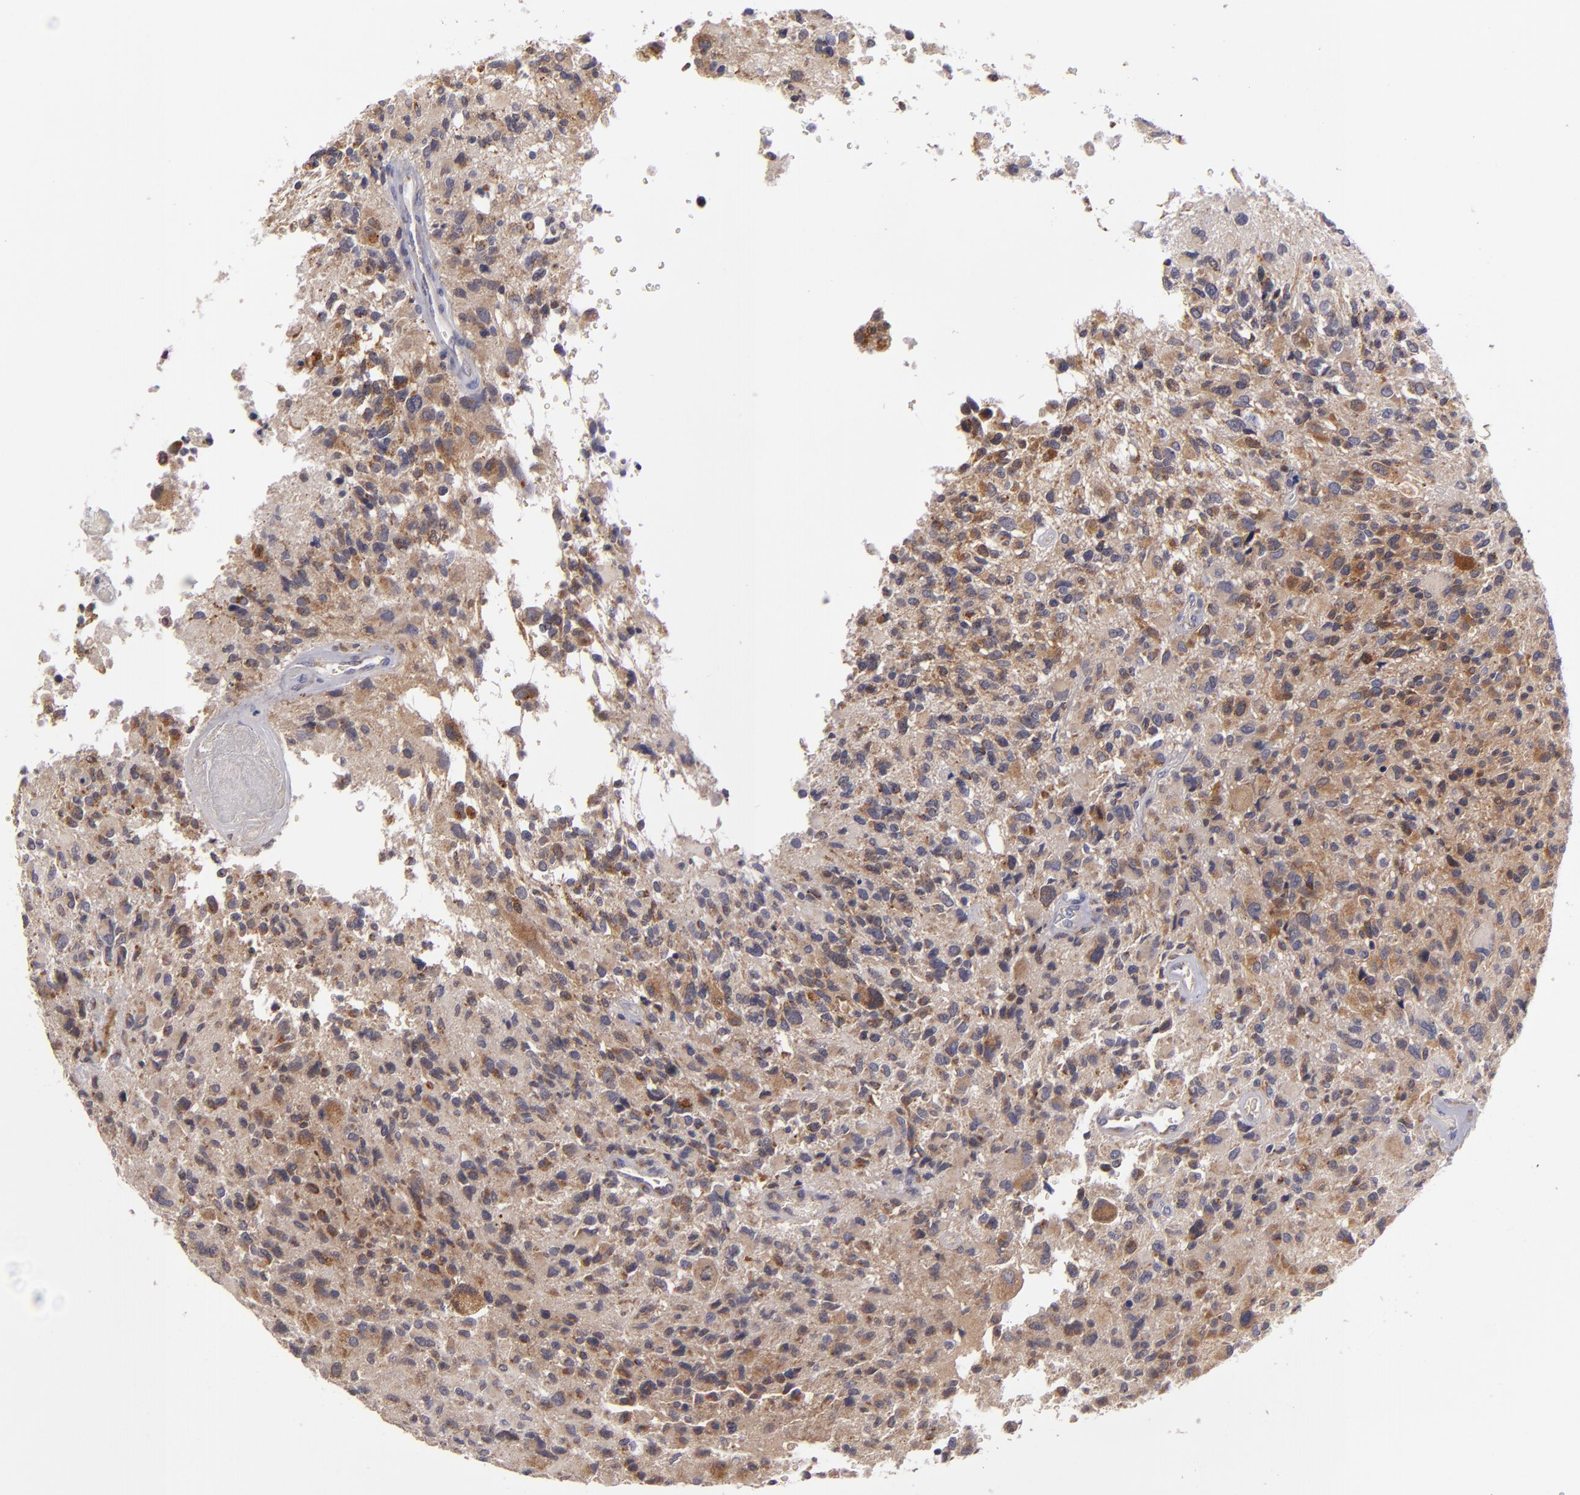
{"staining": {"intensity": "moderate", "quantity": ">75%", "location": "cytoplasmic/membranous"}, "tissue": "glioma", "cell_type": "Tumor cells", "image_type": "cancer", "snomed": [{"axis": "morphology", "description": "Glioma, malignant, High grade"}, {"axis": "topography", "description": "Brain"}], "caption": "Tumor cells demonstrate moderate cytoplasmic/membranous positivity in approximately >75% of cells in glioma.", "gene": "SH2D4A", "patient": {"sex": "male", "age": 69}}